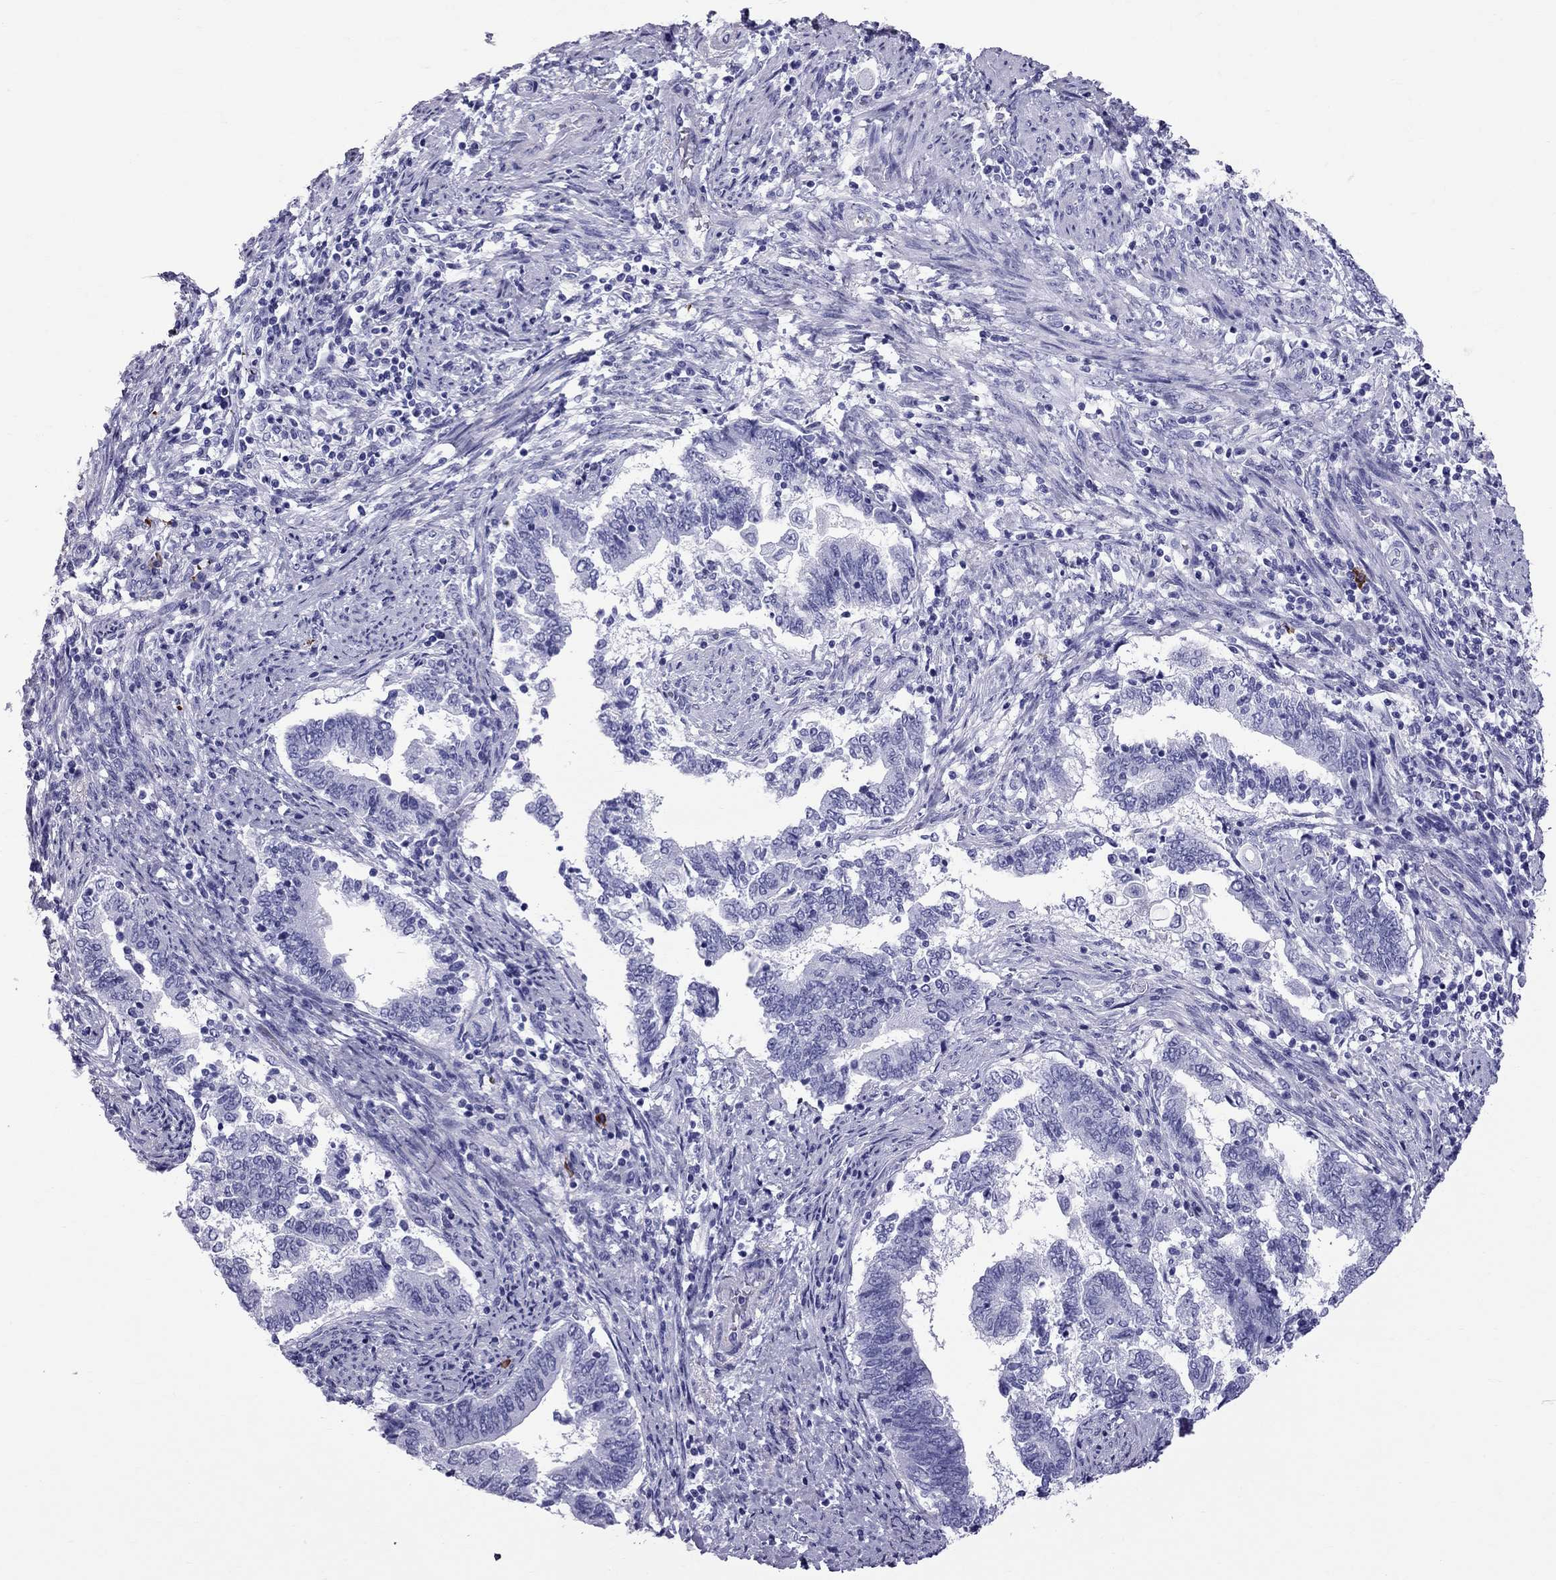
{"staining": {"intensity": "negative", "quantity": "none", "location": "none"}, "tissue": "endometrial cancer", "cell_type": "Tumor cells", "image_type": "cancer", "snomed": [{"axis": "morphology", "description": "Adenocarcinoma, NOS"}, {"axis": "topography", "description": "Endometrium"}], "caption": "The photomicrograph shows no staining of tumor cells in endometrial cancer (adenocarcinoma).", "gene": "SCART1", "patient": {"sex": "female", "age": 65}}